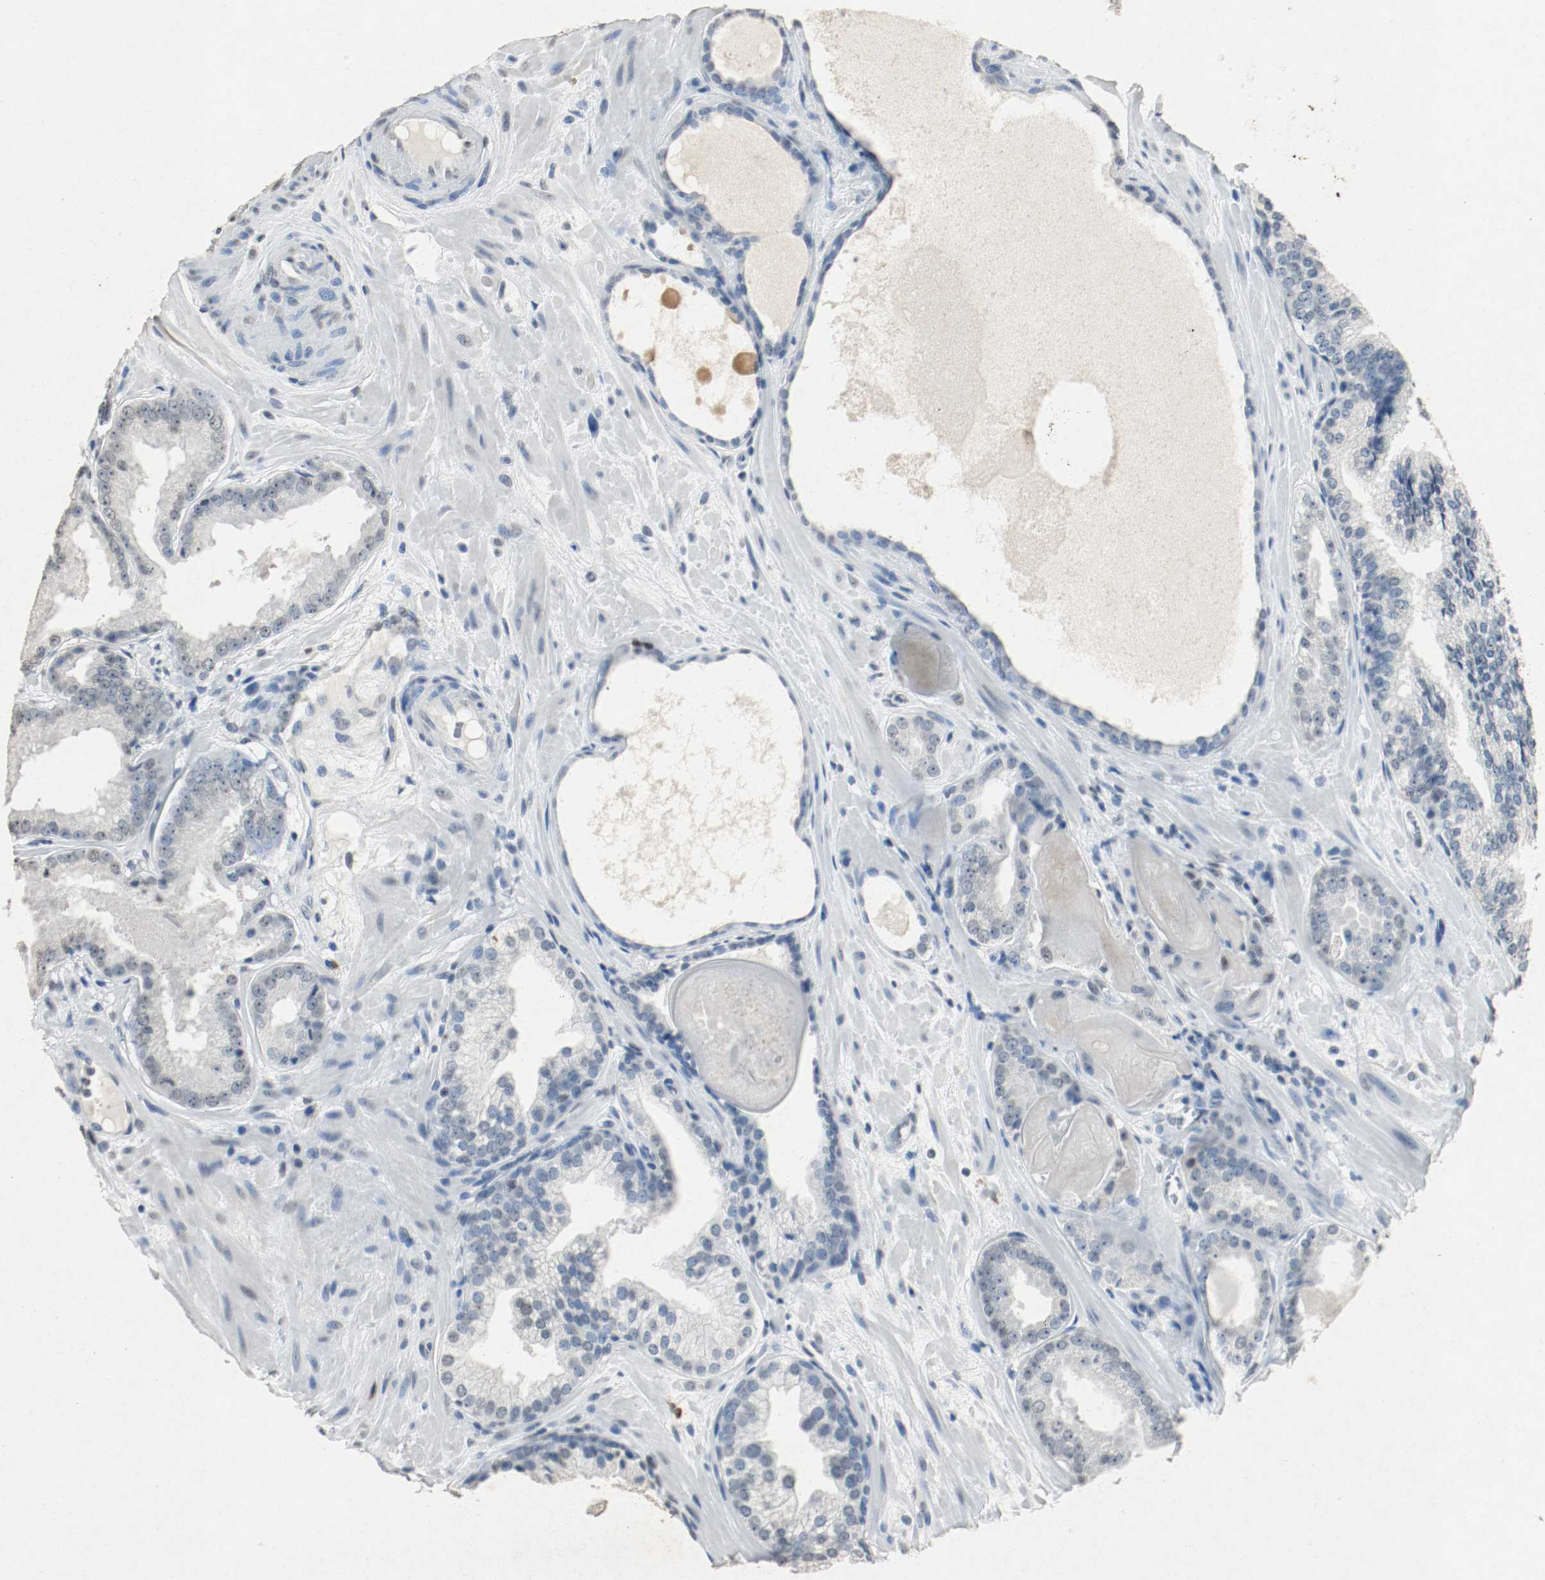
{"staining": {"intensity": "negative", "quantity": "none", "location": "none"}, "tissue": "prostate cancer", "cell_type": "Tumor cells", "image_type": "cancer", "snomed": [{"axis": "morphology", "description": "Adenocarcinoma, High grade"}, {"axis": "topography", "description": "Prostate"}], "caption": "DAB immunohistochemical staining of human prostate cancer reveals no significant expression in tumor cells.", "gene": "DNMT1", "patient": {"sex": "male", "age": 68}}